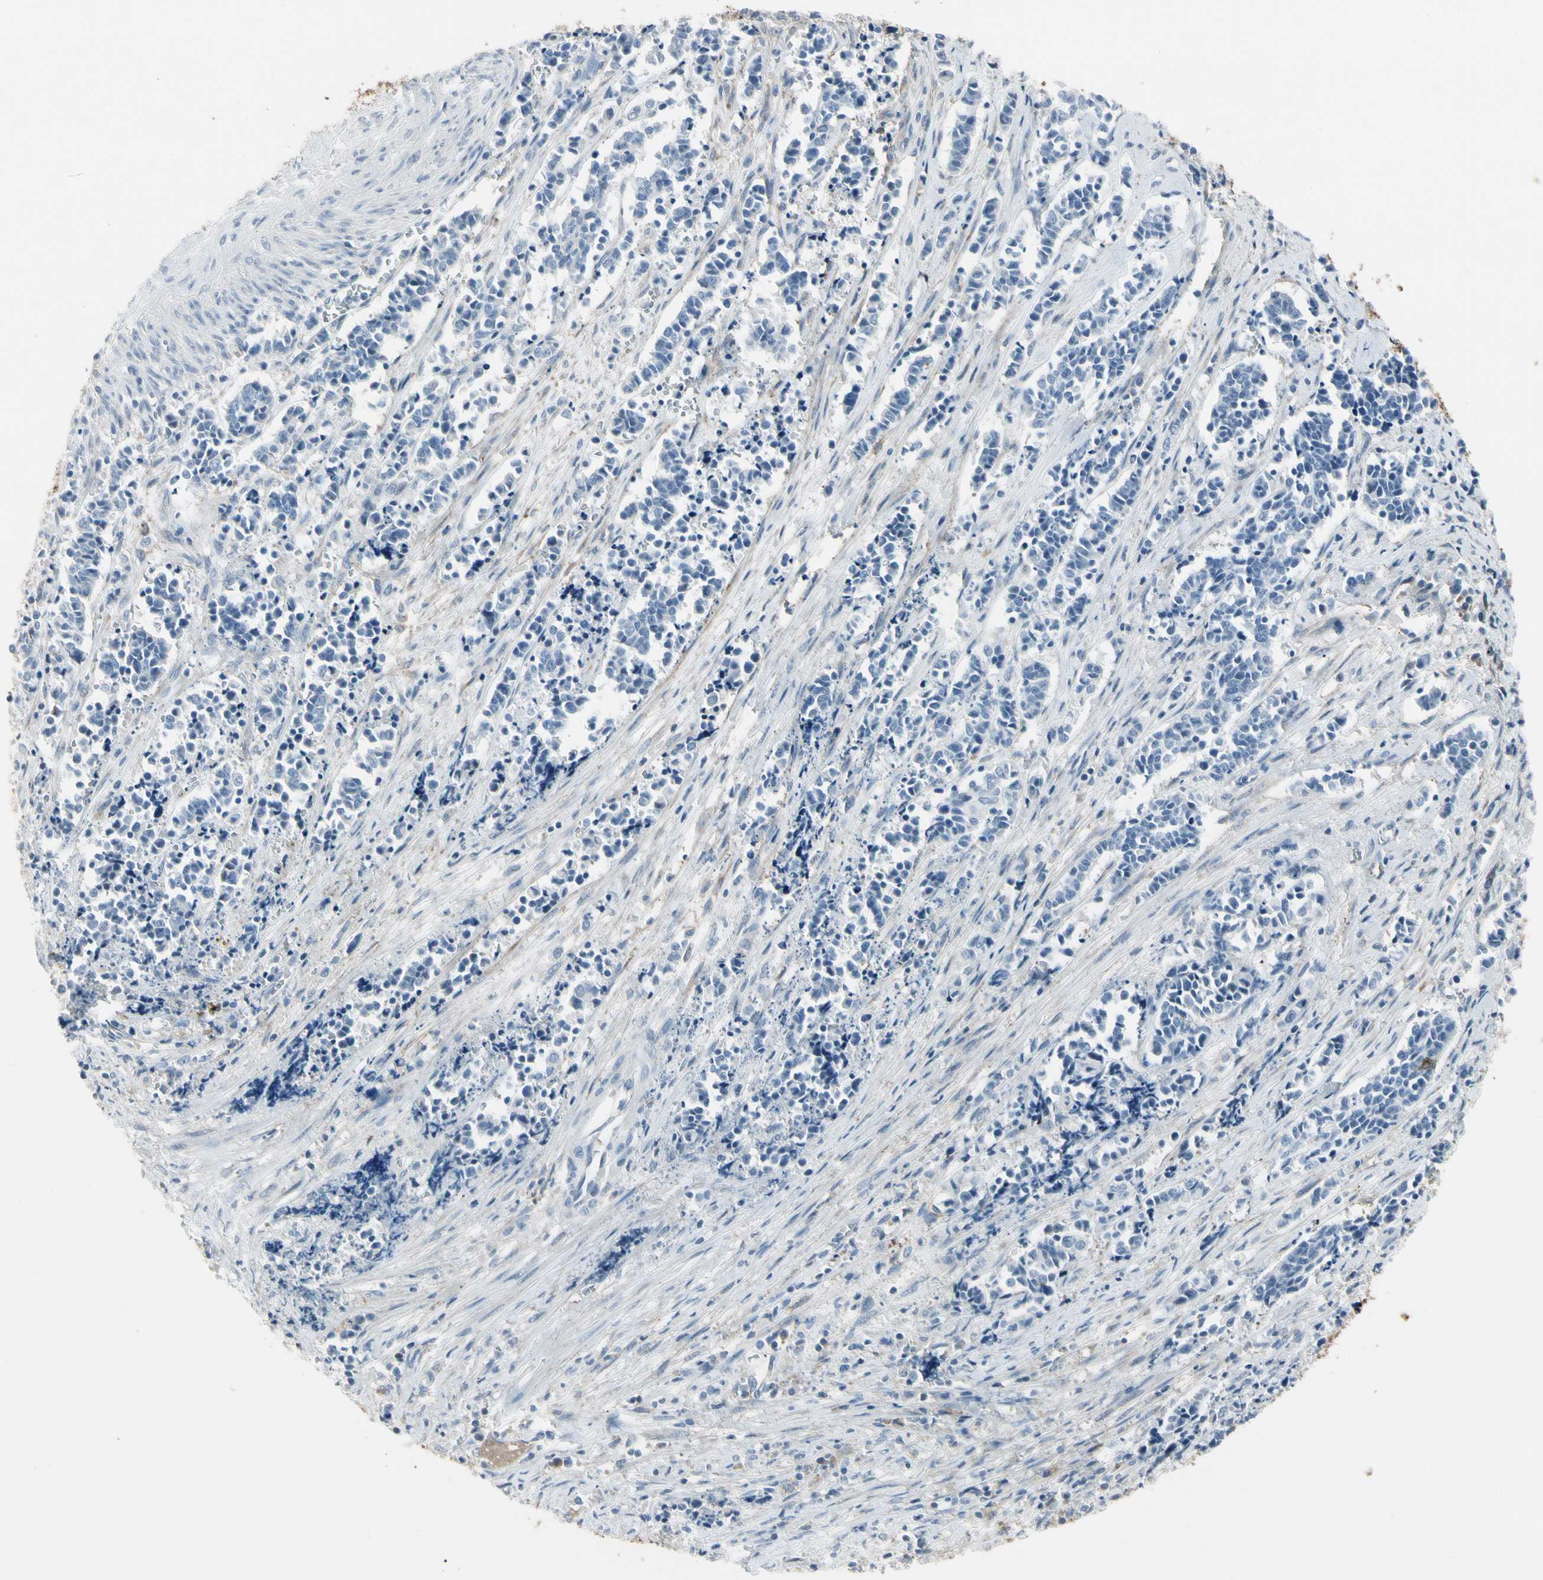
{"staining": {"intensity": "negative", "quantity": "none", "location": "none"}, "tissue": "cervical cancer", "cell_type": "Tumor cells", "image_type": "cancer", "snomed": [{"axis": "morphology", "description": "Squamous cell carcinoma, NOS"}, {"axis": "topography", "description": "Cervix"}], "caption": "Protein analysis of cervical squamous cell carcinoma shows no significant staining in tumor cells.", "gene": "PIGR", "patient": {"sex": "female", "age": 35}}